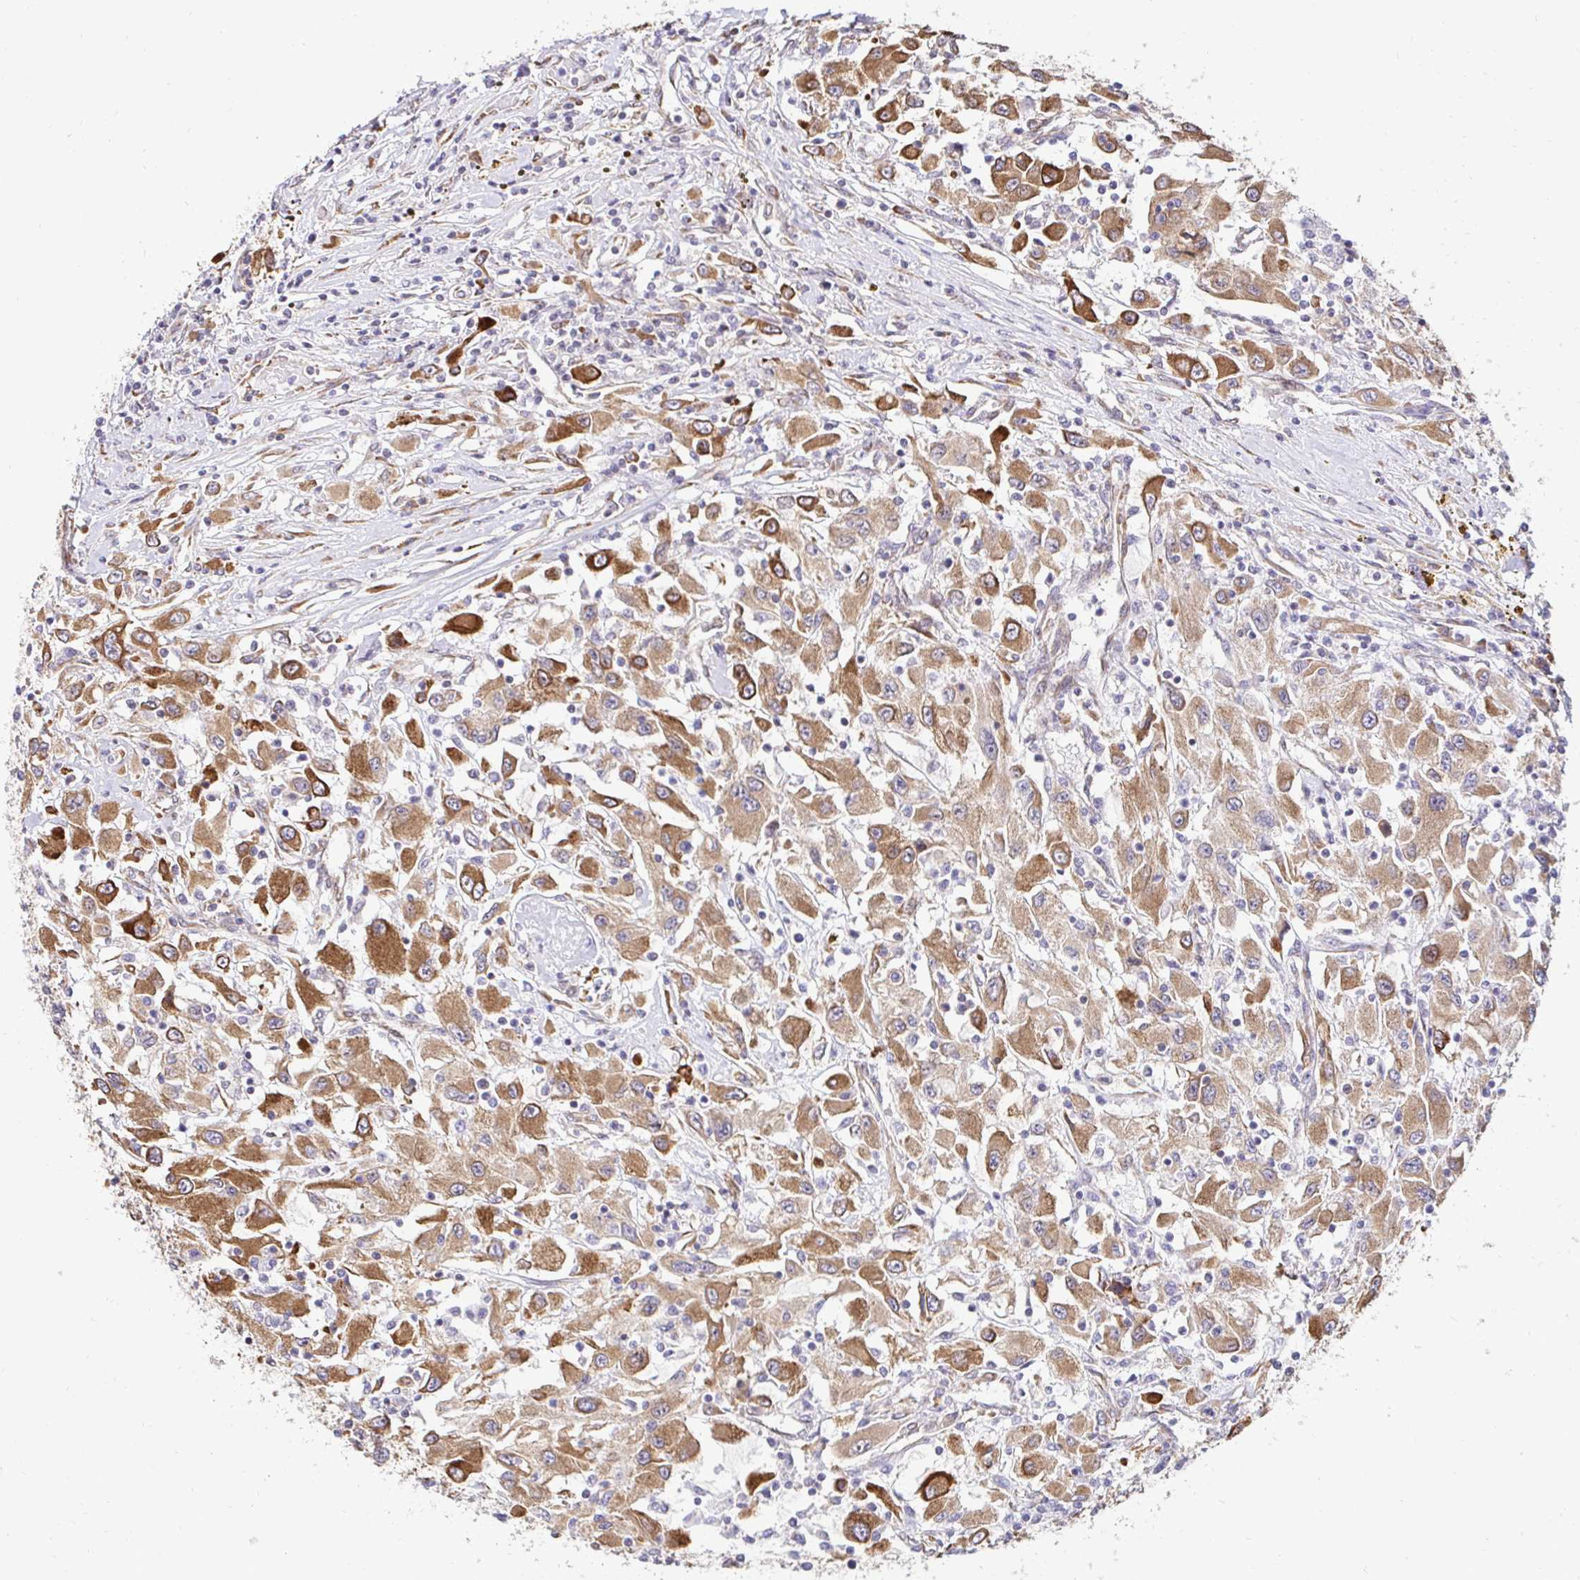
{"staining": {"intensity": "moderate", "quantity": ">75%", "location": "cytoplasmic/membranous"}, "tissue": "renal cancer", "cell_type": "Tumor cells", "image_type": "cancer", "snomed": [{"axis": "morphology", "description": "Adenocarcinoma, NOS"}, {"axis": "topography", "description": "Kidney"}], "caption": "Immunohistochemistry (IHC) (DAB (3,3'-diaminobenzidine)) staining of renal adenocarcinoma demonstrates moderate cytoplasmic/membranous protein expression in approximately >75% of tumor cells.", "gene": "HPS1", "patient": {"sex": "female", "age": 67}}